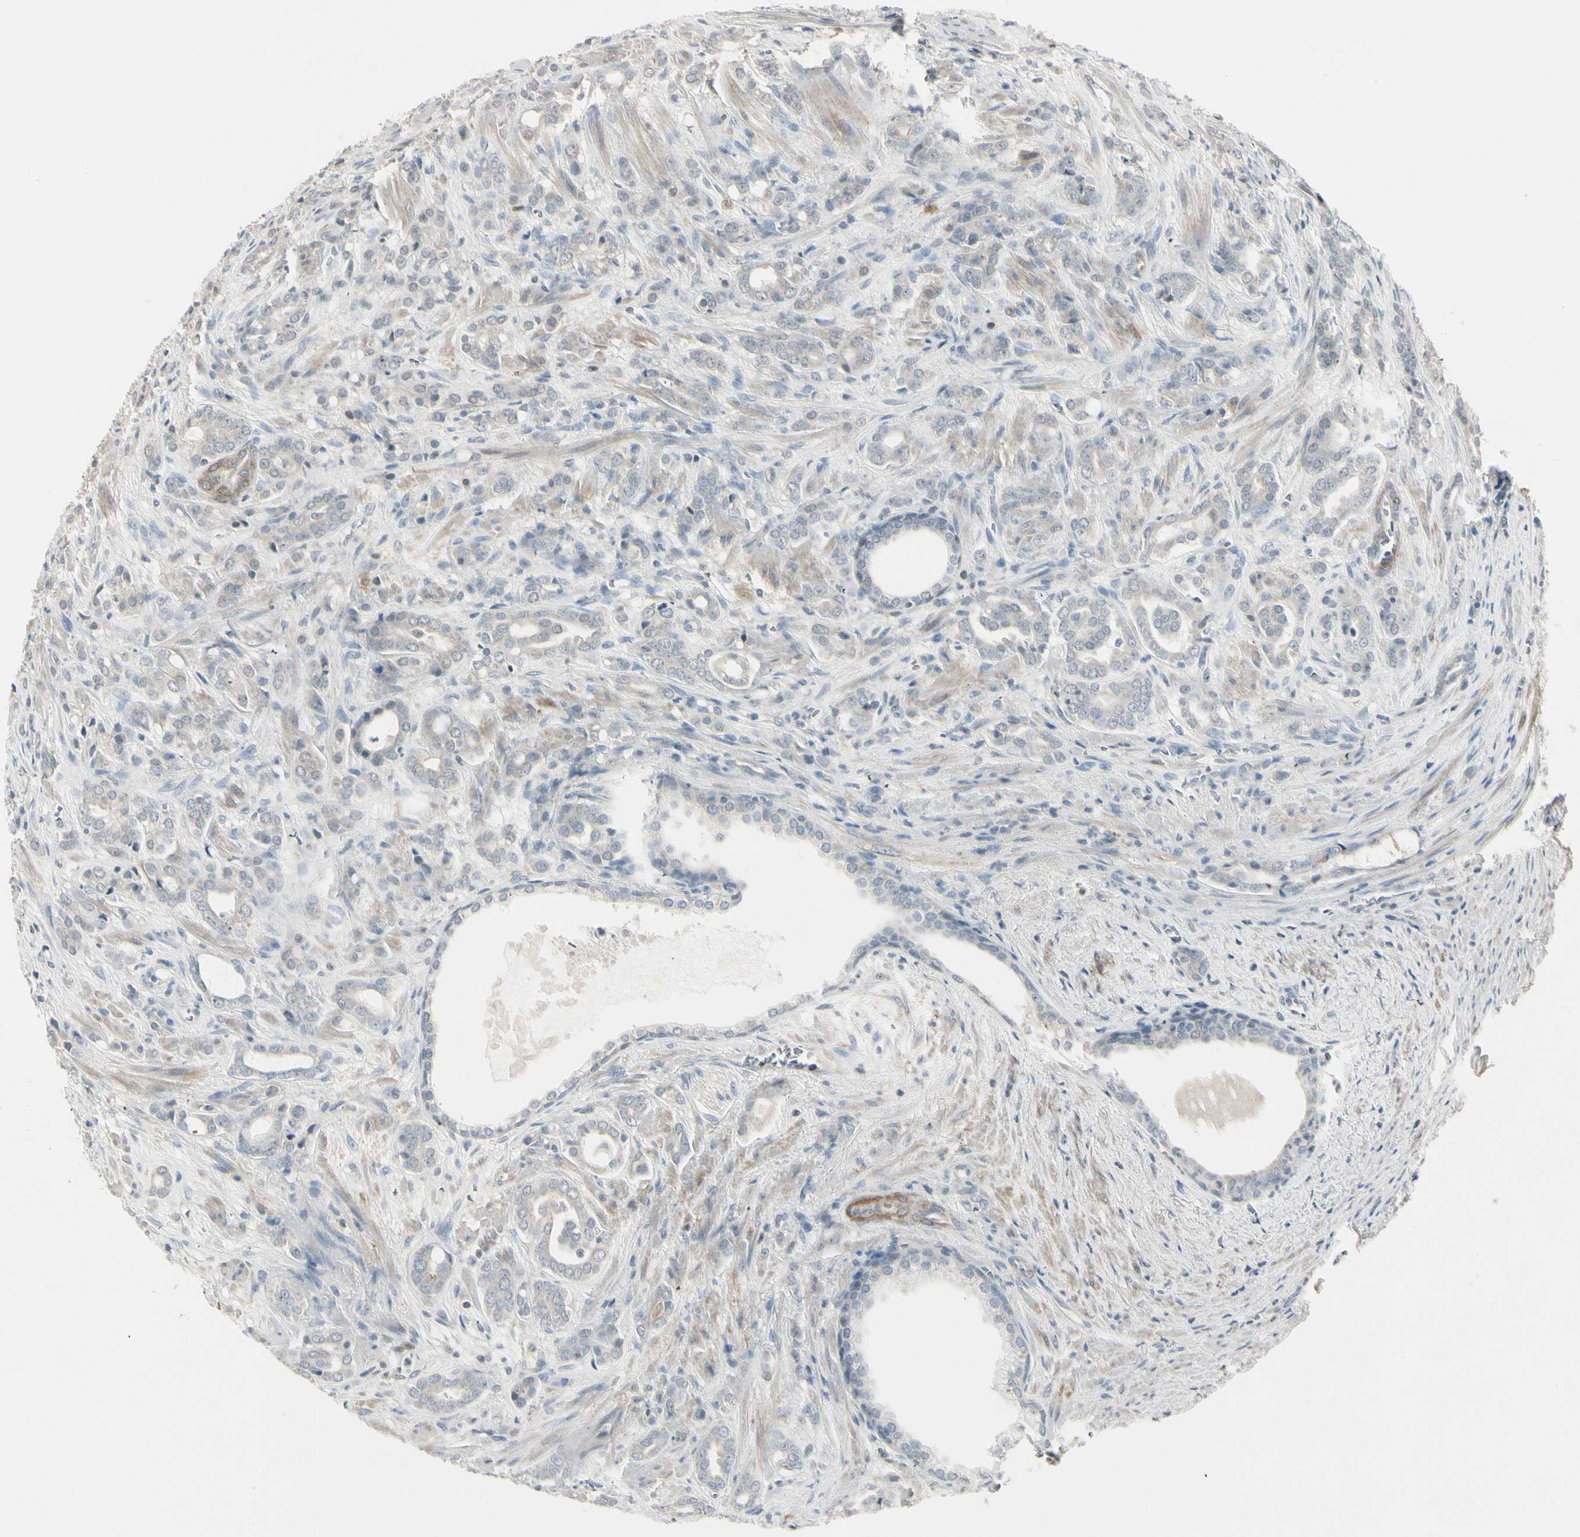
{"staining": {"intensity": "negative", "quantity": "none", "location": "none"}, "tissue": "prostate cancer", "cell_type": "Tumor cells", "image_type": "cancer", "snomed": [{"axis": "morphology", "description": "Adenocarcinoma, High grade"}, {"axis": "topography", "description": "Prostate"}], "caption": "Adenocarcinoma (high-grade) (prostate) was stained to show a protein in brown. There is no significant positivity in tumor cells.", "gene": "DMPK", "patient": {"sex": "male", "age": 64}}